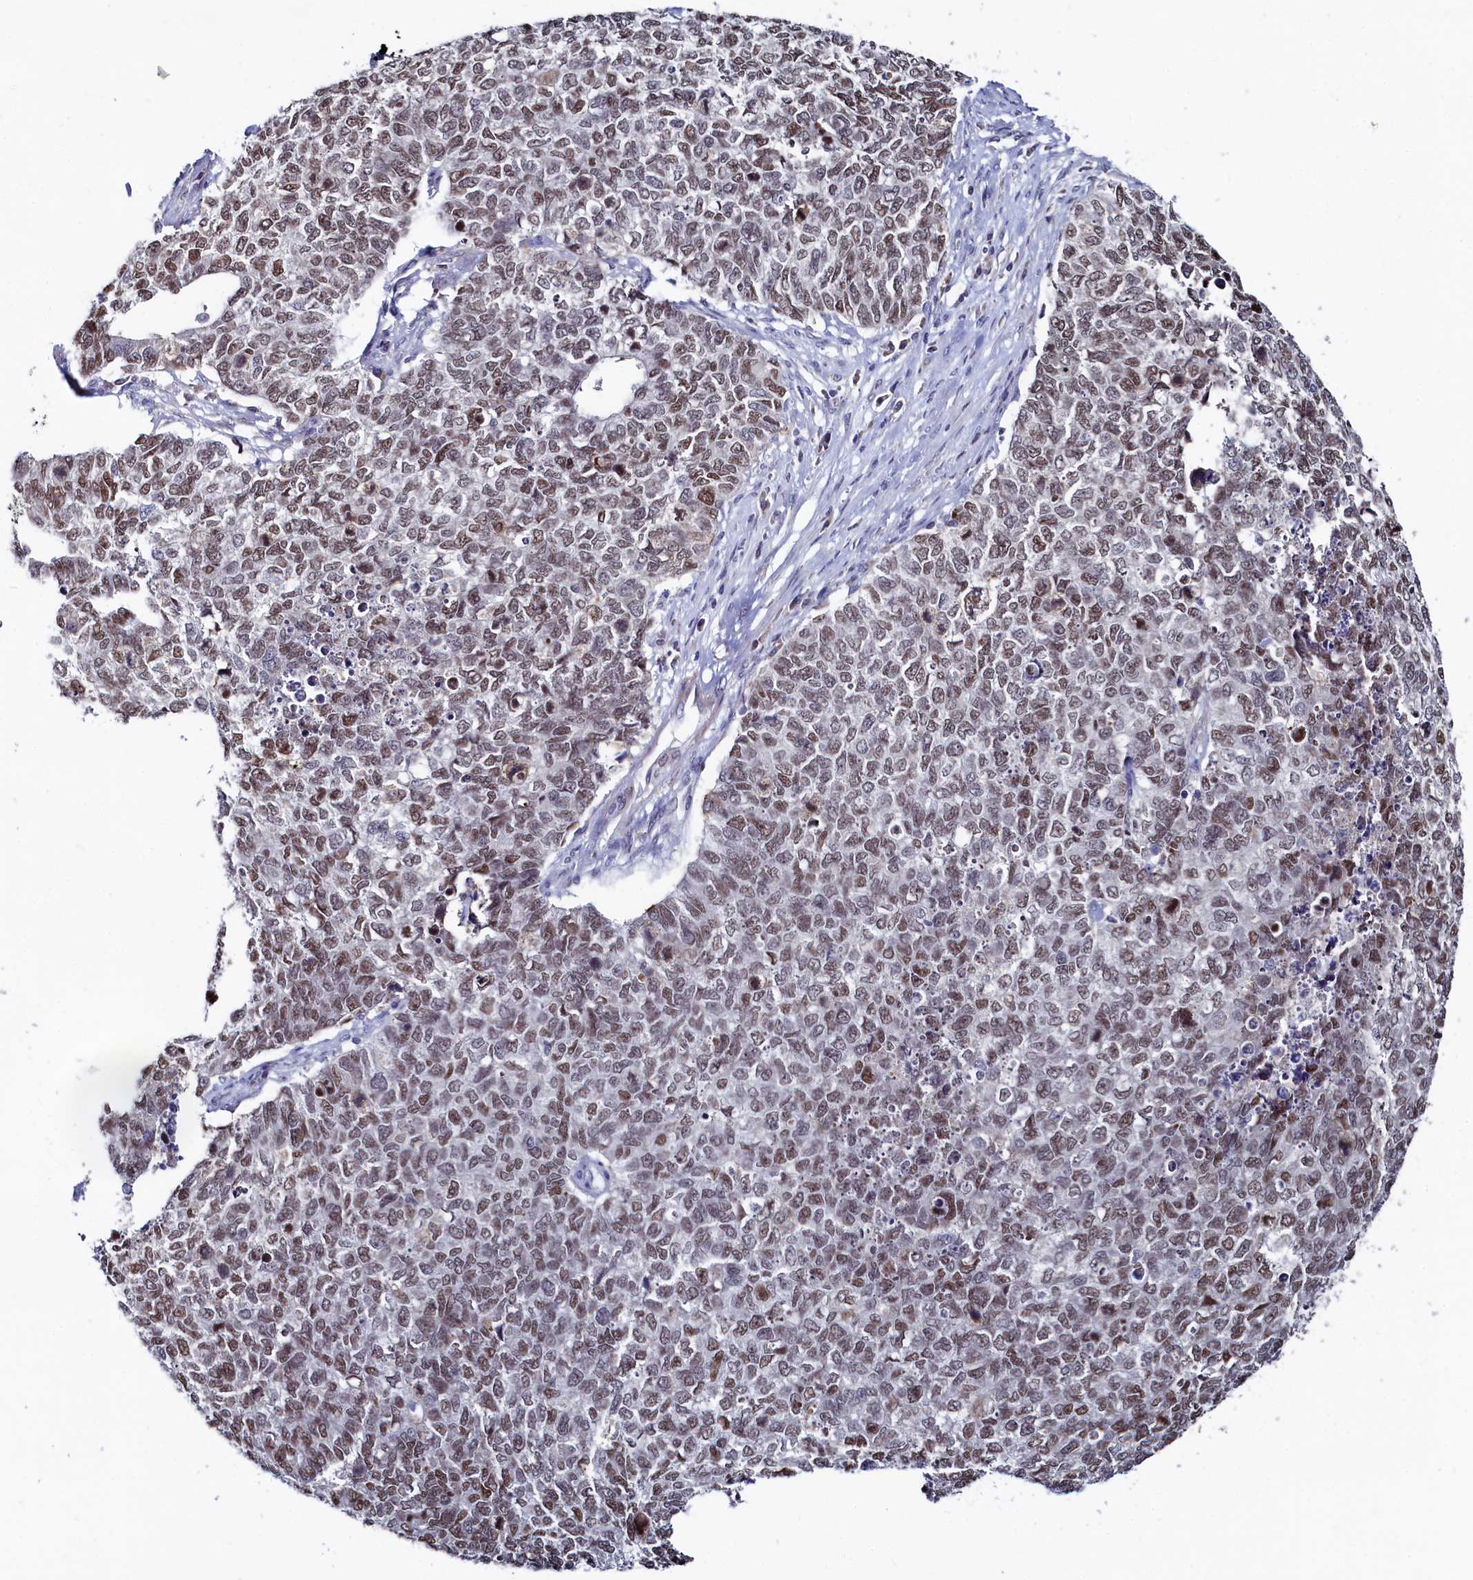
{"staining": {"intensity": "moderate", "quantity": ">75%", "location": "nuclear"}, "tissue": "cervical cancer", "cell_type": "Tumor cells", "image_type": "cancer", "snomed": [{"axis": "morphology", "description": "Squamous cell carcinoma, NOS"}, {"axis": "topography", "description": "Cervix"}], "caption": "Immunohistochemistry of cervical cancer (squamous cell carcinoma) shows medium levels of moderate nuclear expression in about >75% of tumor cells.", "gene": "TIGD4", "patient": {"sex": "female", "age": 63}}